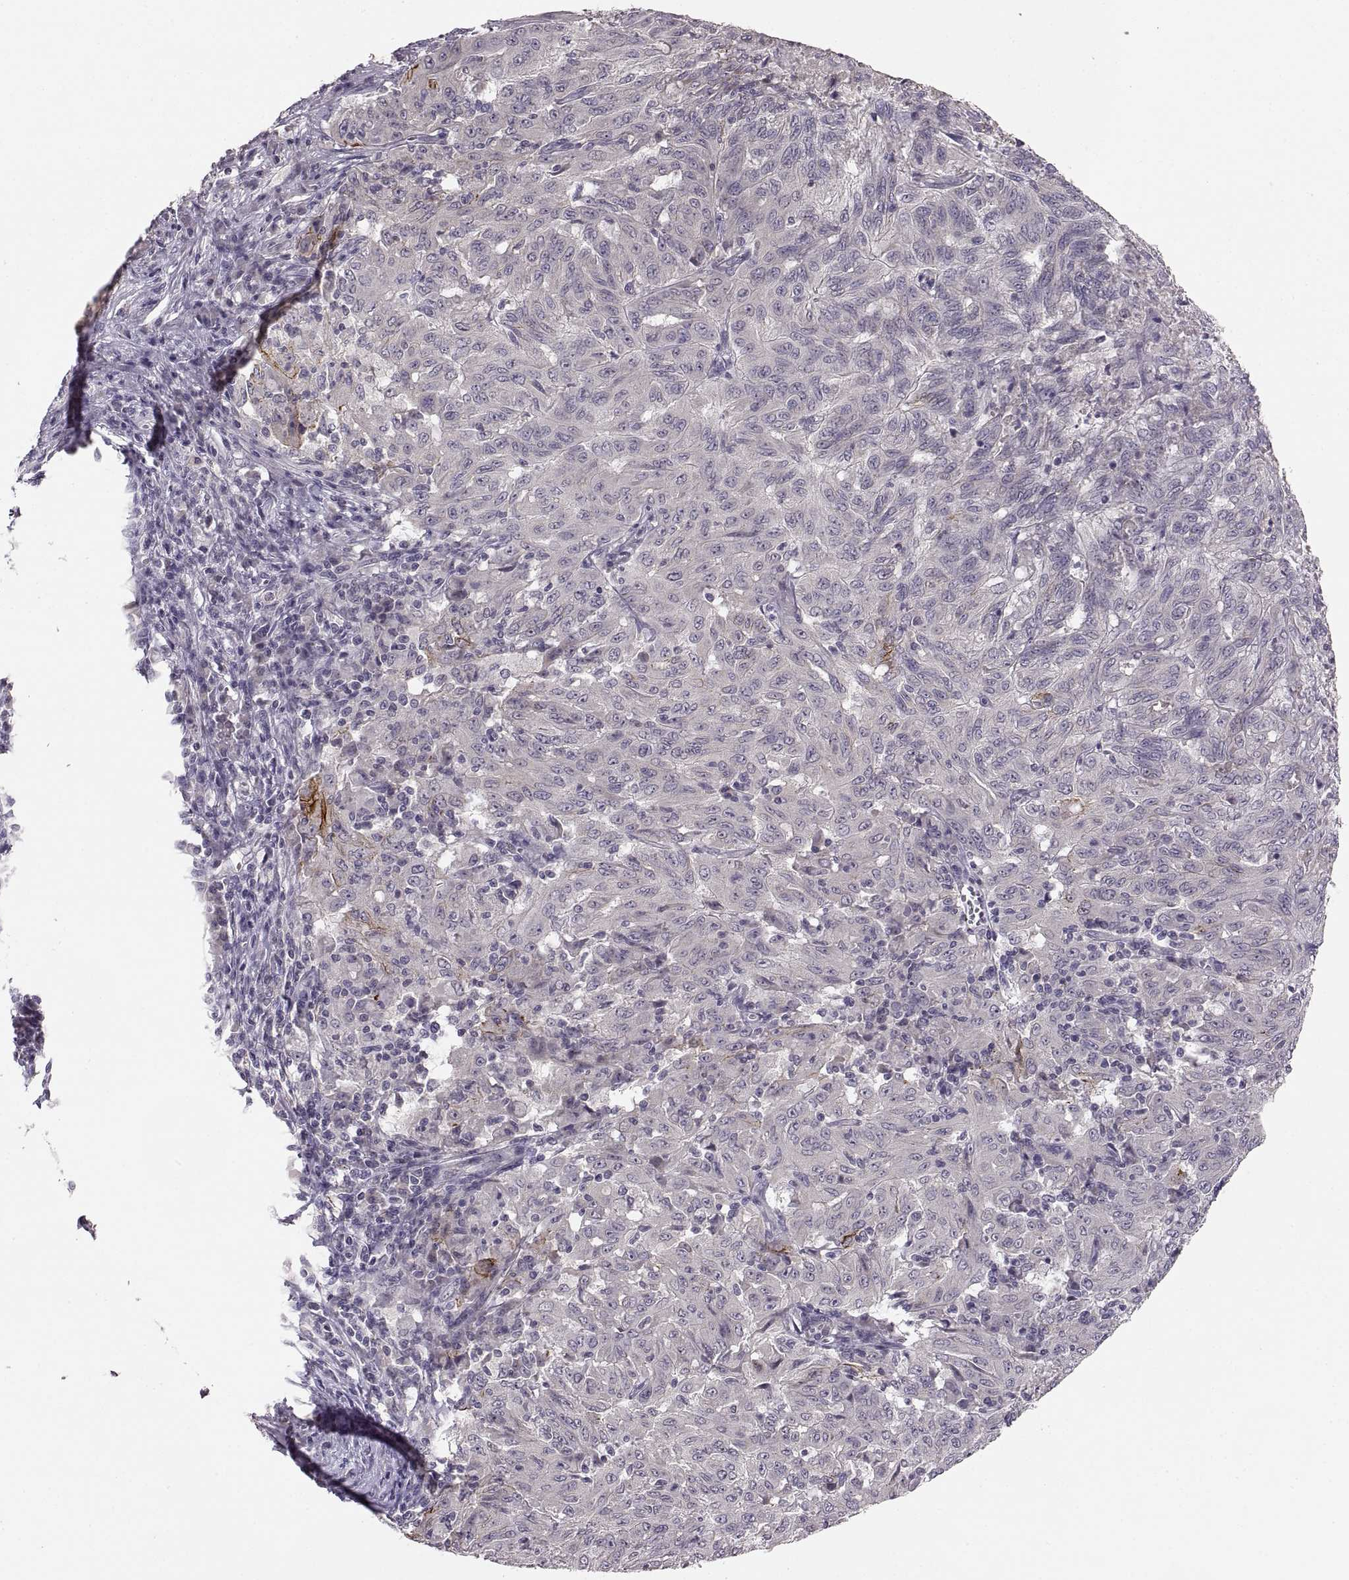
{"staining": {"intensity": "strong", "quantity": "<25%", "location": "cytoplasmic/membranous"}, "tissue": "pancreatic cancer", "cell_type": "Tumor cells", "image_type": "cancer", "snomed": [{"axis": "morphology", "description": "Adenocarcinoma, NOS"}, {"axis": "topography", "description": "Pancreas"}], "caption": "Pancreatic adenocarcinoma stained for a protein reveals strong cytoplasmic/membranous positivity in tumor cells.", "gene": "CDH2", "patient": {"sex": "male", "age": 63}}